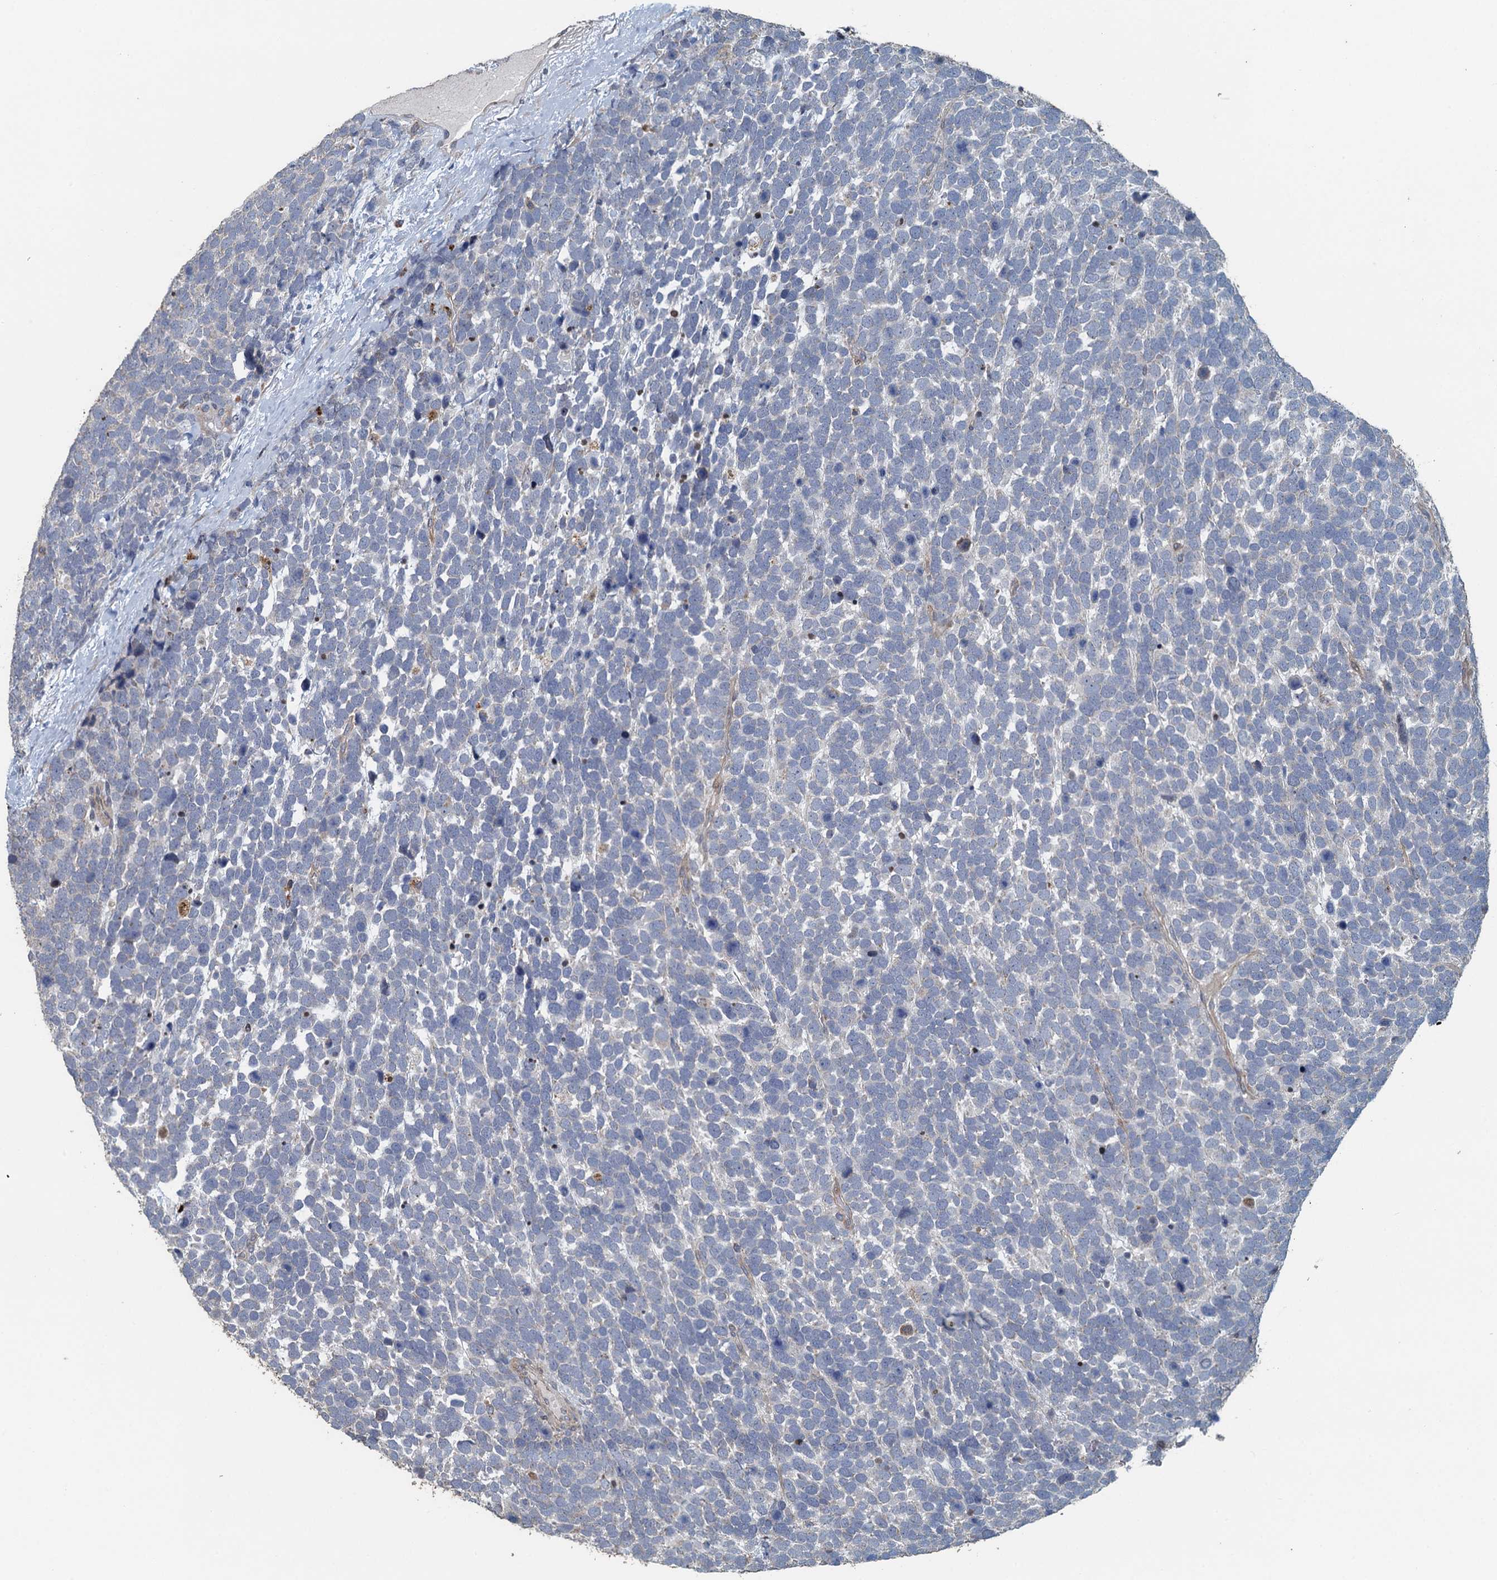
{"staining": {"intensity": "negative", "quantity": "none", "location": "none"}, "tissue": "urothelial cancer", "cell_type": "Tumor cells", "image_type": "cancer", "snomed": [{"axis": "morphology", "description": "Urothelial carcinoma, High grade"}, {"axis": "topography", "description": "Urinary bladder"}], "caption": "Tumor cells are negative for protein expression in human high-grade urothelial carcinoma.", "gene": "AGRN", "patient": {"sex": "female", "age": 82}}